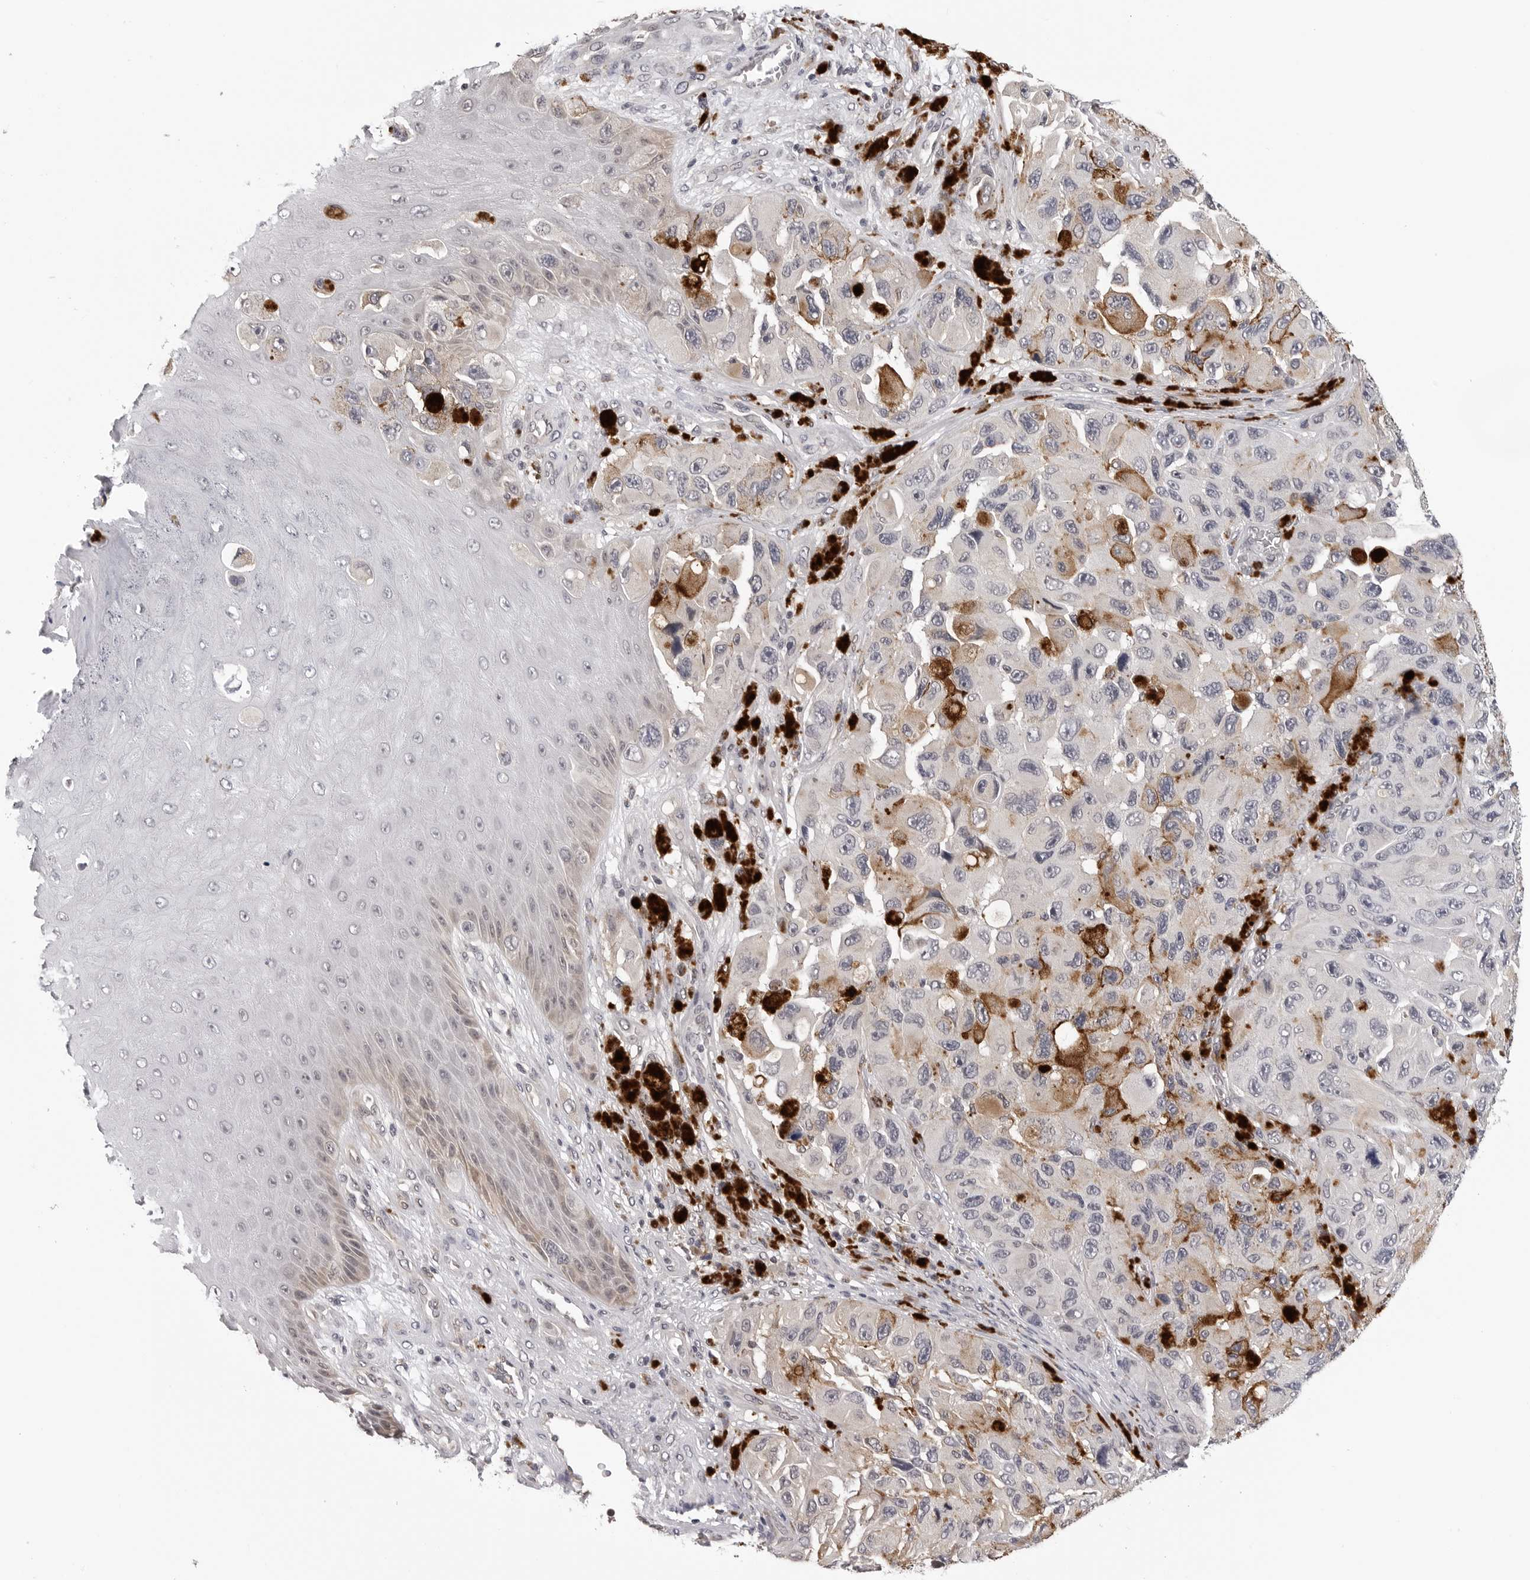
{"staining": {"intensity": "negative", "quantity": "none", "location": "none"}, "tissue": "melanoma", "cell_type": "Tumor cells", "image_type": "cancer", "snomed": [{"axis": "morphology", "description": "Malignant melanoma, NOS"}, {"axis": "topography", "description": "Skin"}], "caption": "High magnification brightfield microscopy of melanoma stained with DAB (3,3'-diaminobenzidine) (brown) and counterstained with hematoxylin (blue): tumor cells show no significant staining.", "gene": "TRMT13", "patient": {"sex": "female", "age": 73}}